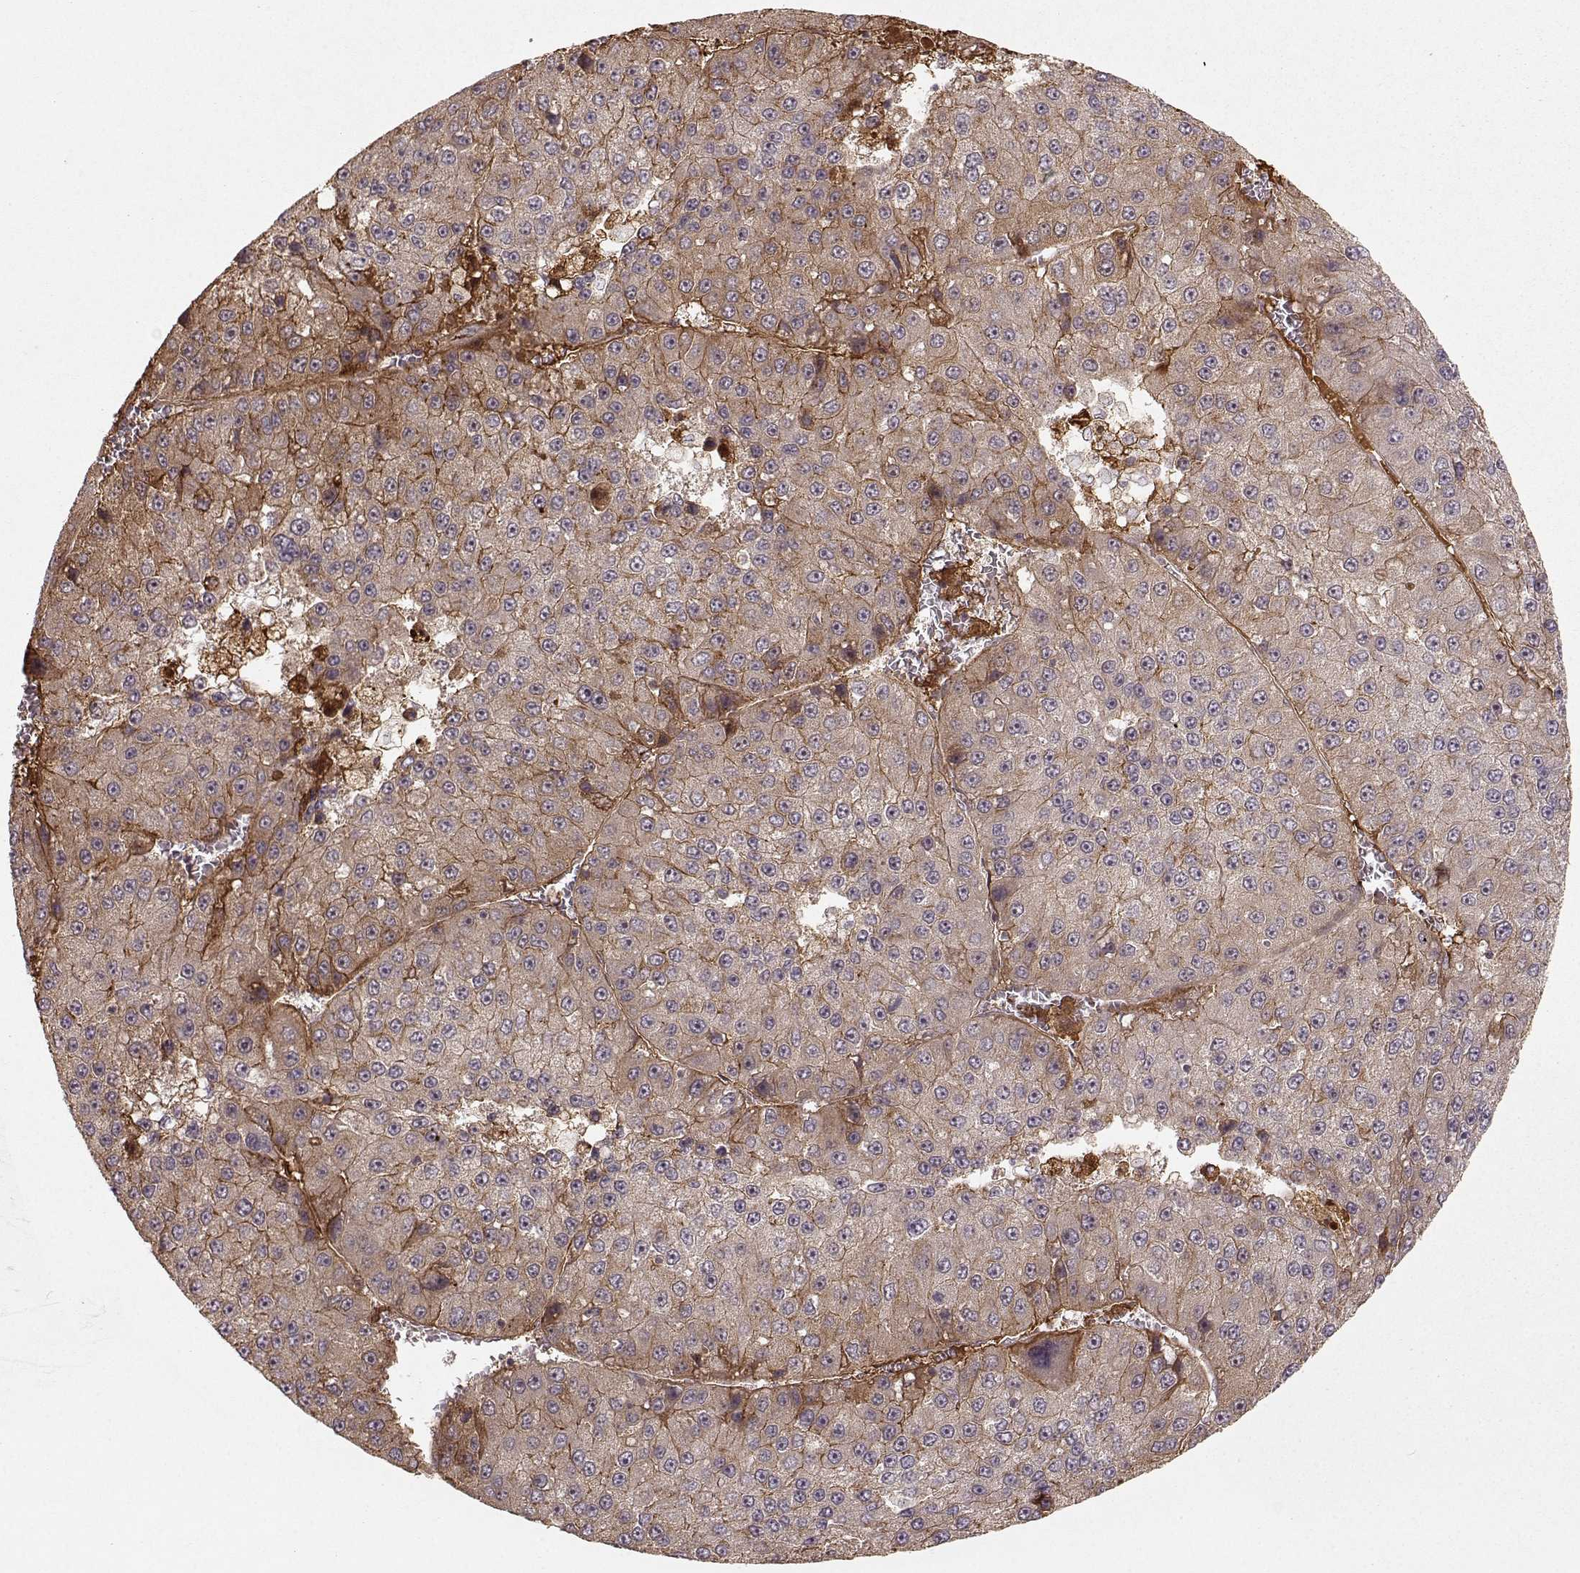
{"staining": {"intensity": "weak", "quantity": ">75%", "location": "cytoplasmic/membranous"}, "tissue": "liver cancer", "cell_type": "Tumor cells", "image_type": "cancer", "snomed": [{"axis": "morphology", "description": "Carcinoma, Hepatocellular, NOS"}, {"axis": "topography", "description": "Liver"}], "caption": "Immunohistochemical staining of human hepatocellular carcinoma (liver) reveals low levels of weak cytoplasmic/membranous protein expression in approximately >75% of tumor cells. (Brightfield microscopy of DAB IHC at high magnification).", "gene": "WNT6", "patient": {"sex": "female", "age": 73}}